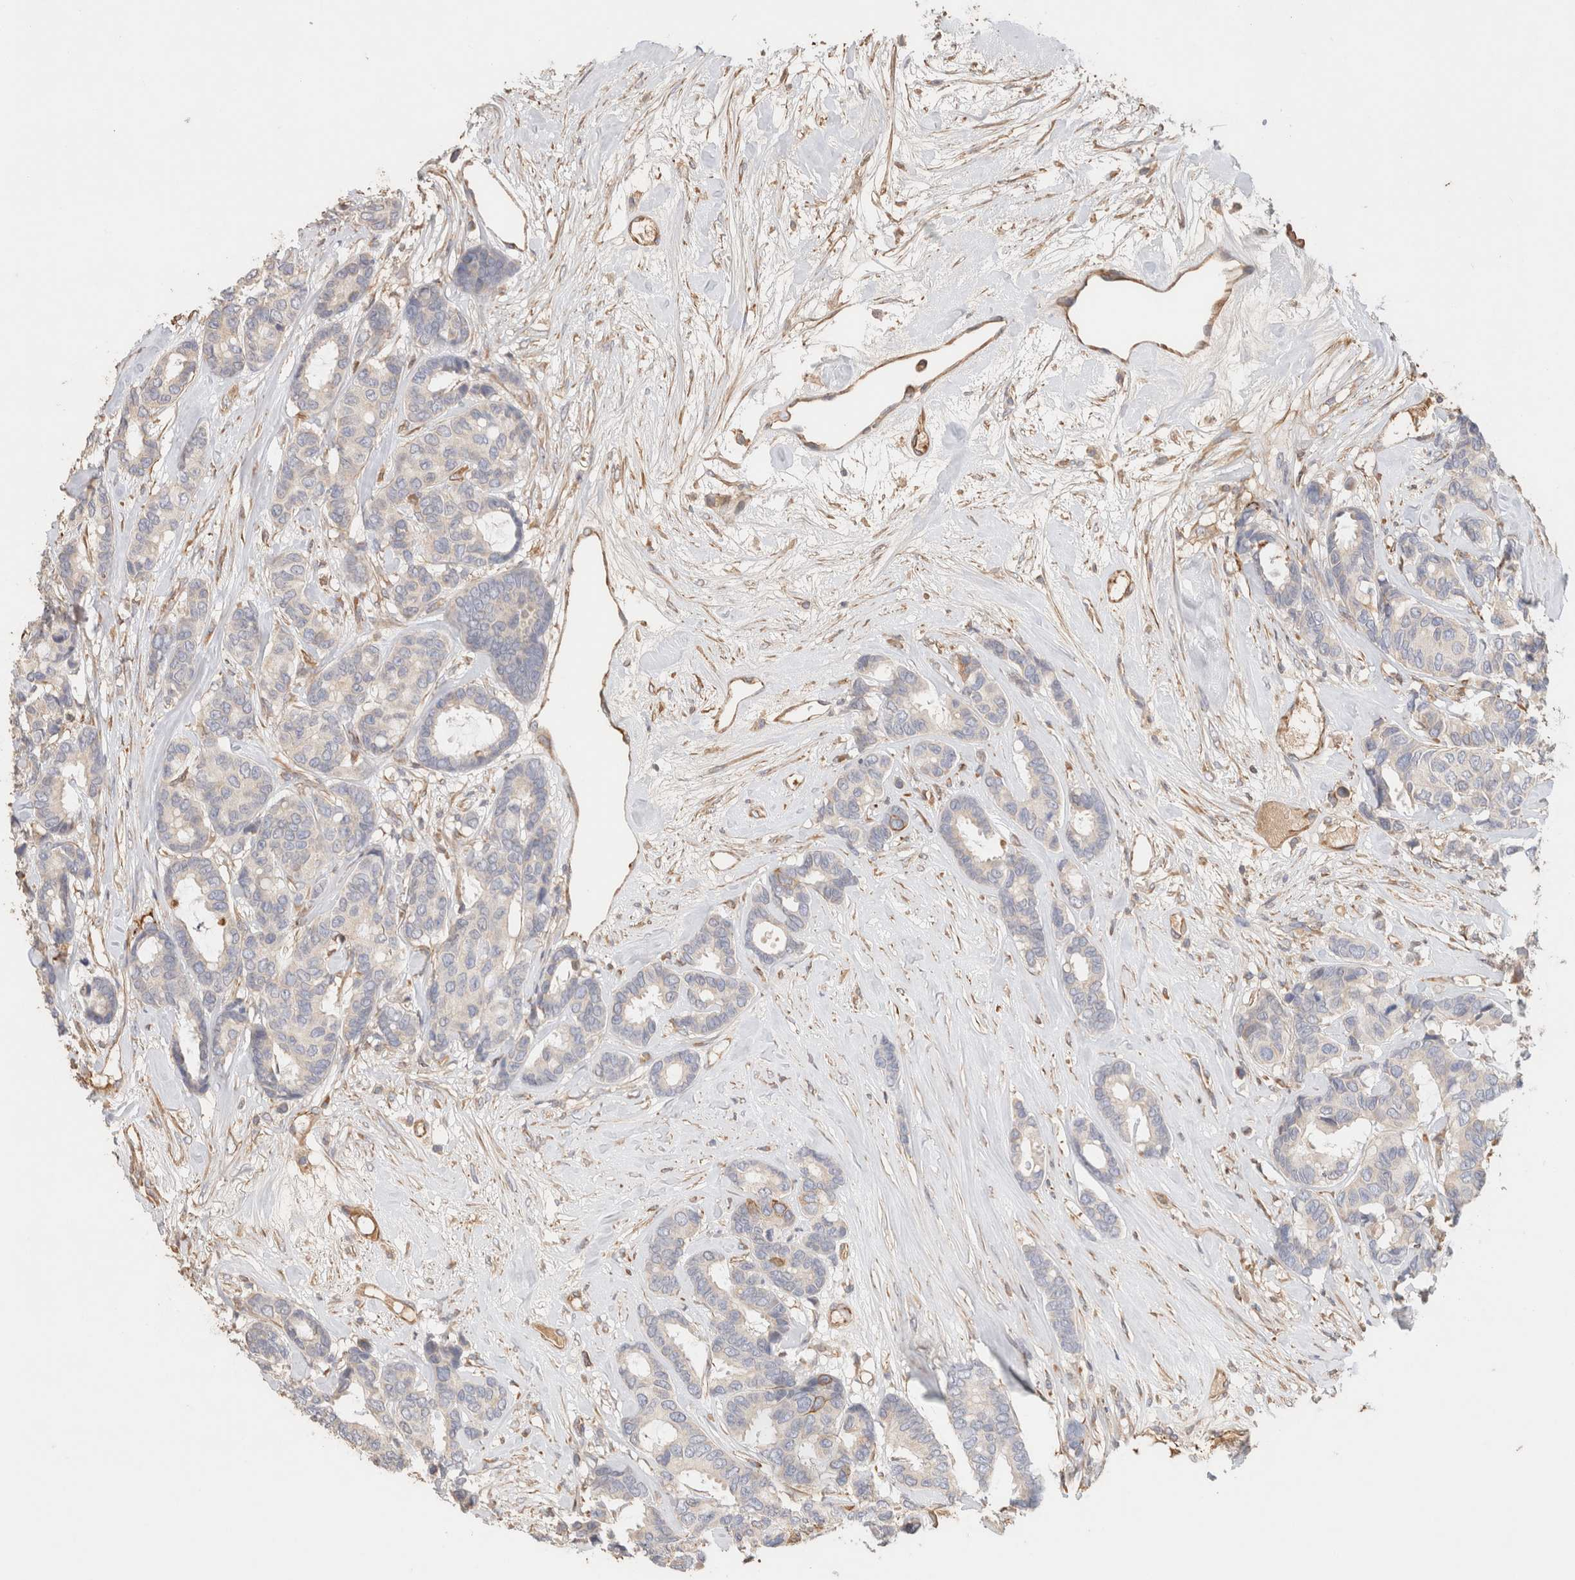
{"staining": {"intensity": "weak", "quantity": "<25%", "location": "cytoplasmic/membranous"}, "tissue": "breast cancer", "cell_type": "Tumor cells", "image_type": "cancer", "snomed": [{"axis": "morphology", "description": "Duct carcinoma"}, {"axis": "topography", "description": "Breast"}], "caption": "A micrograph of human intraductal carcinoma (breast) is negative for staining in tumor cells. Brightfield microscopy of immunohistochemistry (IHC) stained with DAB (3,3'-diaminobenzidine) (brown) and hematoxylin (blue), captured at high magnification.", "gene": "PROS1", "patient": {"sex": "female", "age": 87}}